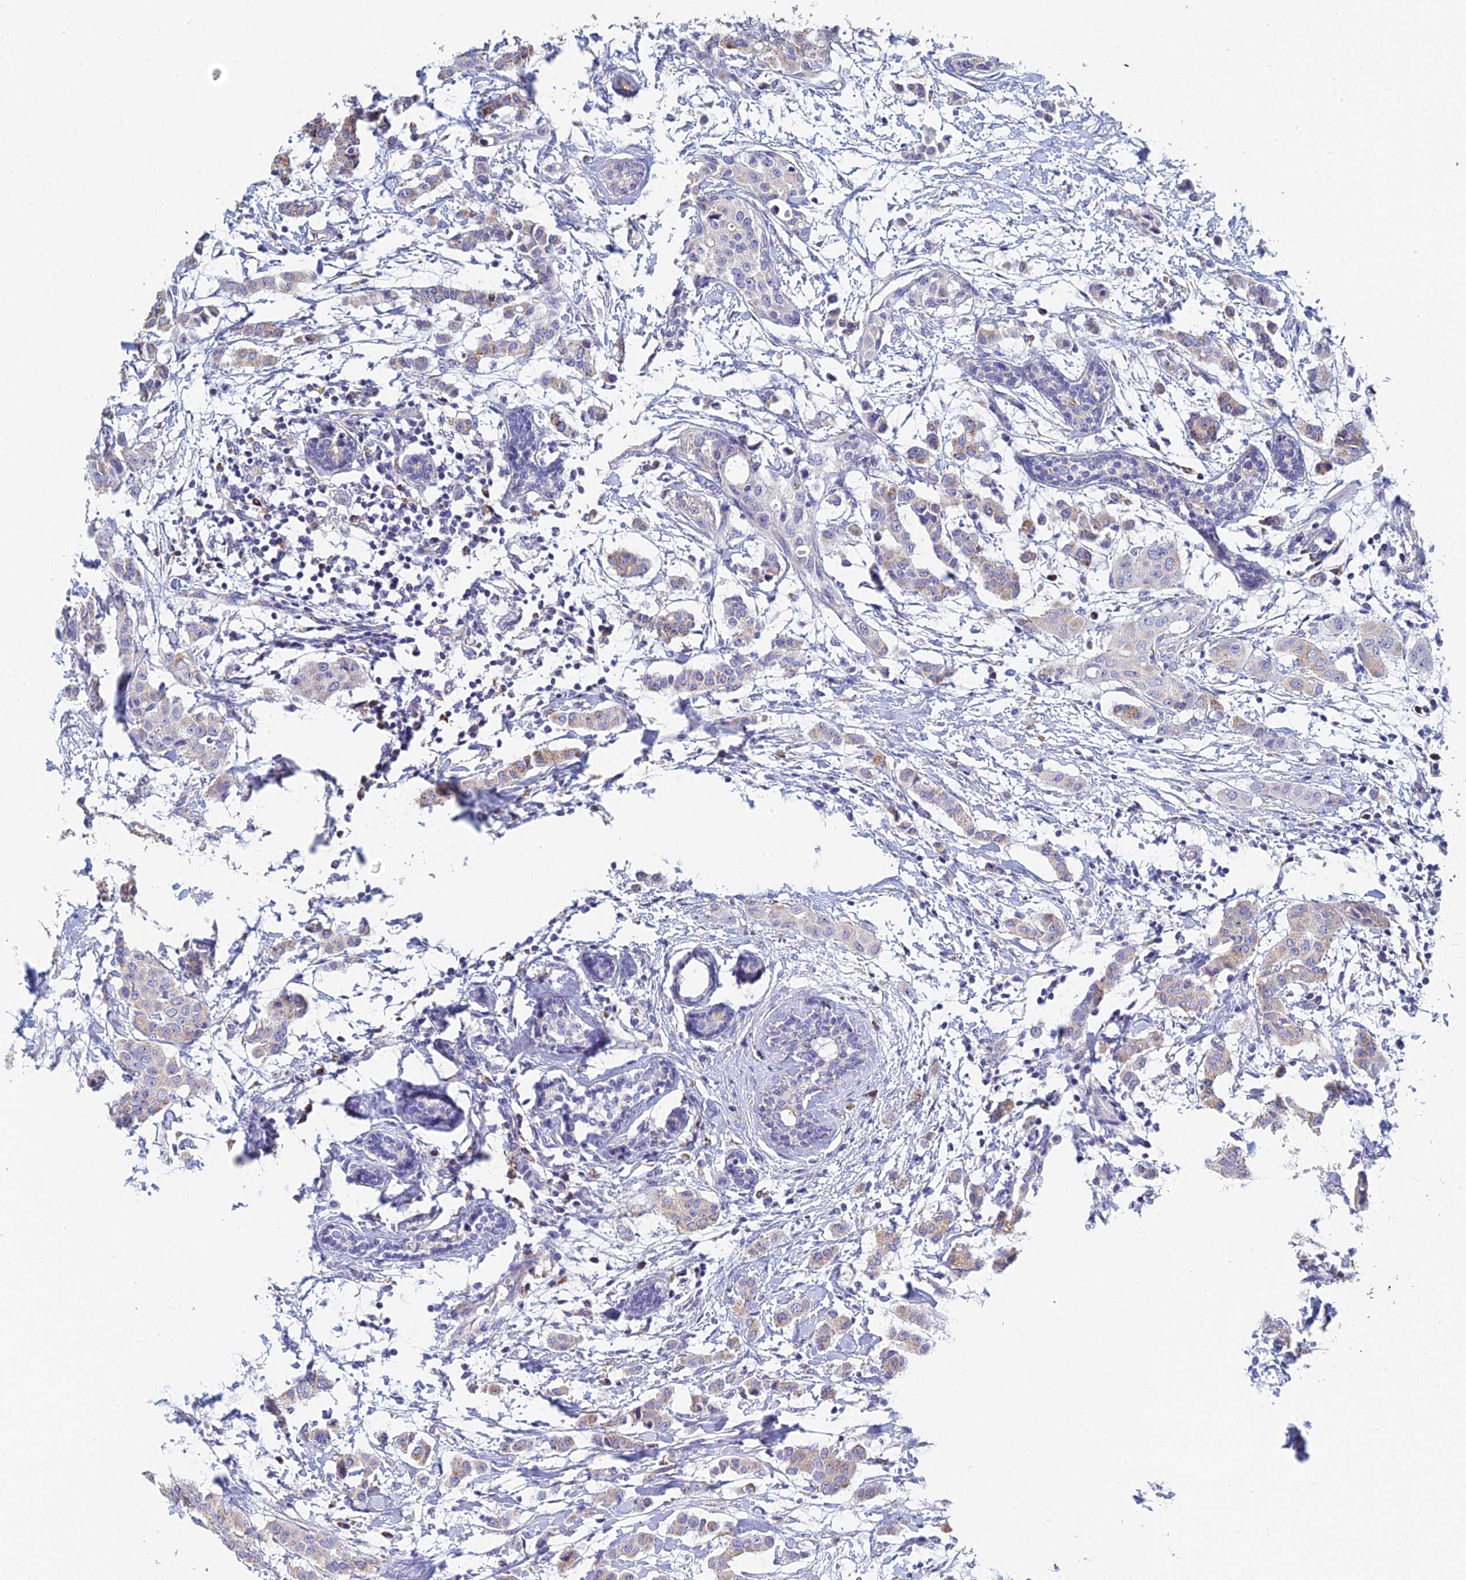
{"staining": {"intensity": "weak", "quantity": "25%-75%", "location": "cytoplasmic/membranous"}, "tissue": "breast cancer", "cell_type": "Tumor cells", "image_type": "cancer", "snomed": [{"axis": "morphology", "description": "Duct carcinoma"}, {"axis": "topography", "description": "Breast"}], "caption": "The immunohistochemical stain labels weak cytoplasmic/membranous staining in tumor cells of invasive ductal carcinoma (breast) tissue. Nuclei are stained in blue.", "gene": "CRACR2B", "patient": {"sex": "female", "age": 40}}